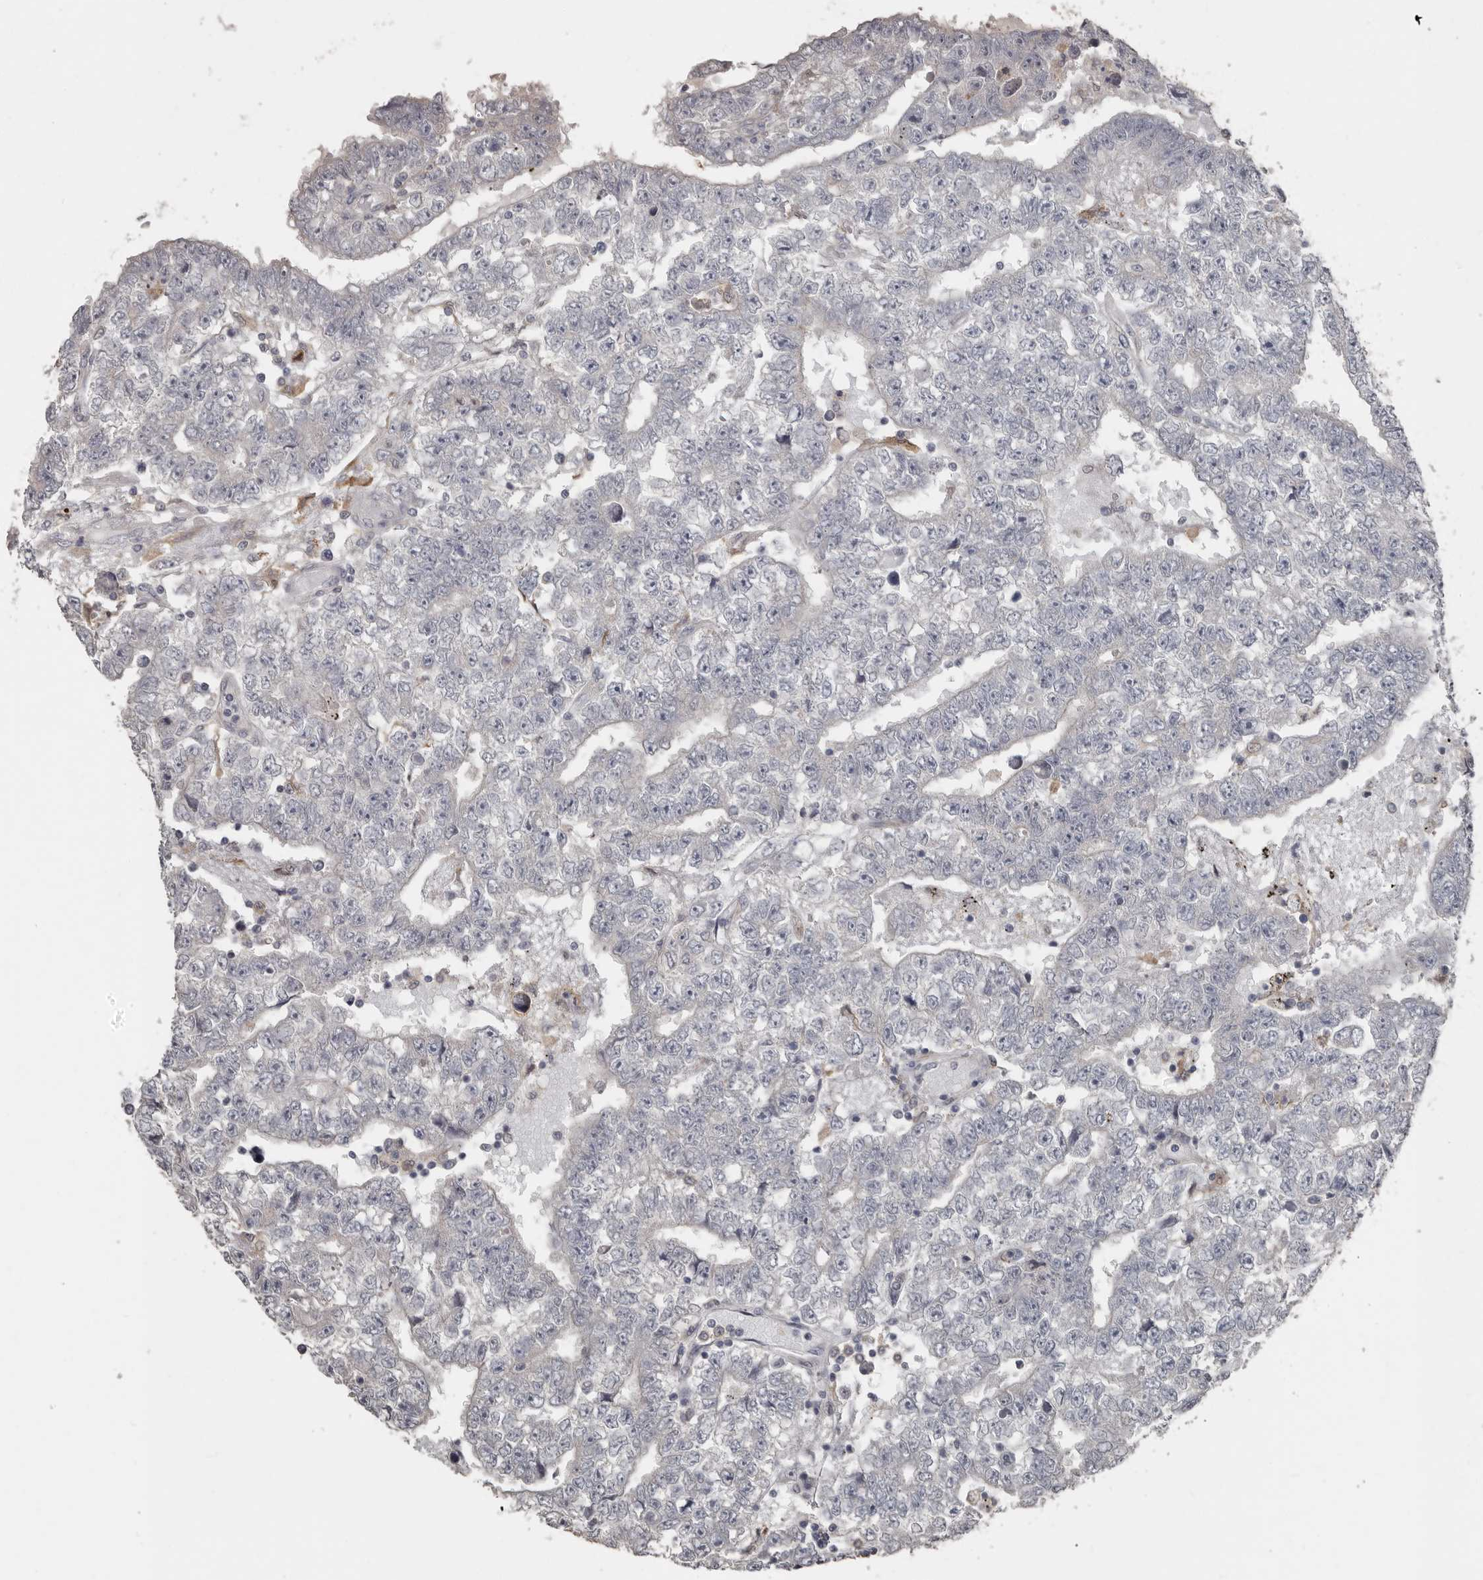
{"staining": {"intensity": "negative", "quantity": "none", "location": "none"}, "tissue": "testis cancer", "cell_type": "Tumor cells", "image_type": "cancer", "snomed": [{"axis": "morphology", "description": "Carcinoma, Embryonal, NOS"}, {"axis": "topography", "description": "Testis"}], "caption": "Photomicrograph shows no significant protein expression in tumor cells of embryonal carcinoma (testis). The staining is performed using DAB (3,3'-diaminobenzidine) brown chromogen with nuclei counter-stained in using hematoxylin.", "gene": "KCNJ8", "patient": {"sex": "male", "age": 25}}